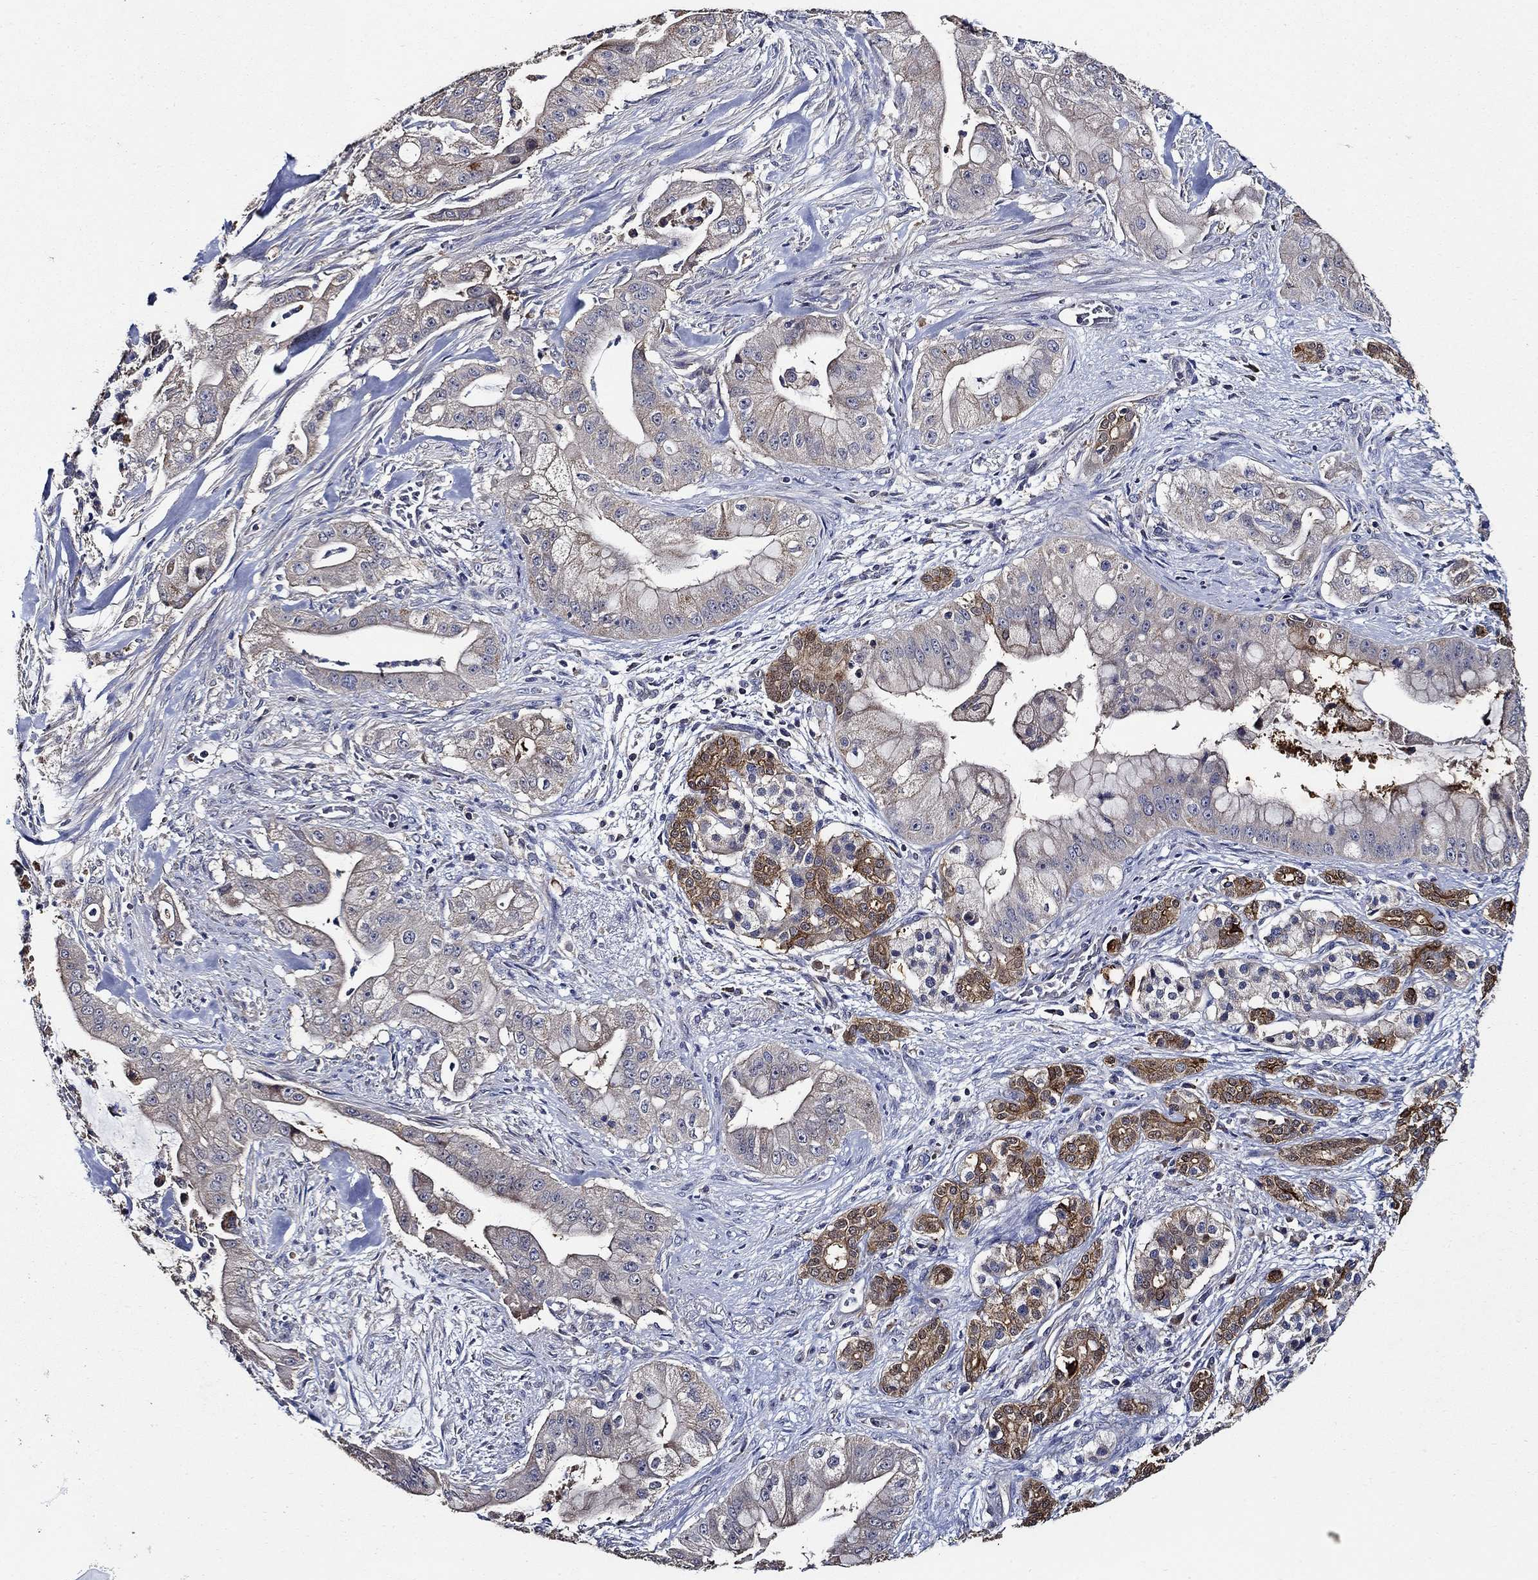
{"staining": {"intensity": "strong", "quantity": "25%-75%", "location": "cytoplasmic/membranous"}, "tissue": "pancreatic cancer", "cell_type": "Tumor cells", "image_type": "cancer", "snomed": [{"axis": "morphology", "description": "Normal tissue, NOS"}, {"axis": "morphology", "description": "Inflammation, NOS"}, {"axis": "morphology", "description": "Adenocarcinoma, NOS"}, {"axis": "topography", "description": "Pancreas"}], "caption": "Approximately 25%-75% of tumor cells in pancreatic adenocarcinoma exhibit strong cytoplasmic/membranous protein staining as visualized by brown immunohistochemical staining.", "gene": "WDR53", "patient": {"sex": "male", "age": 57}}